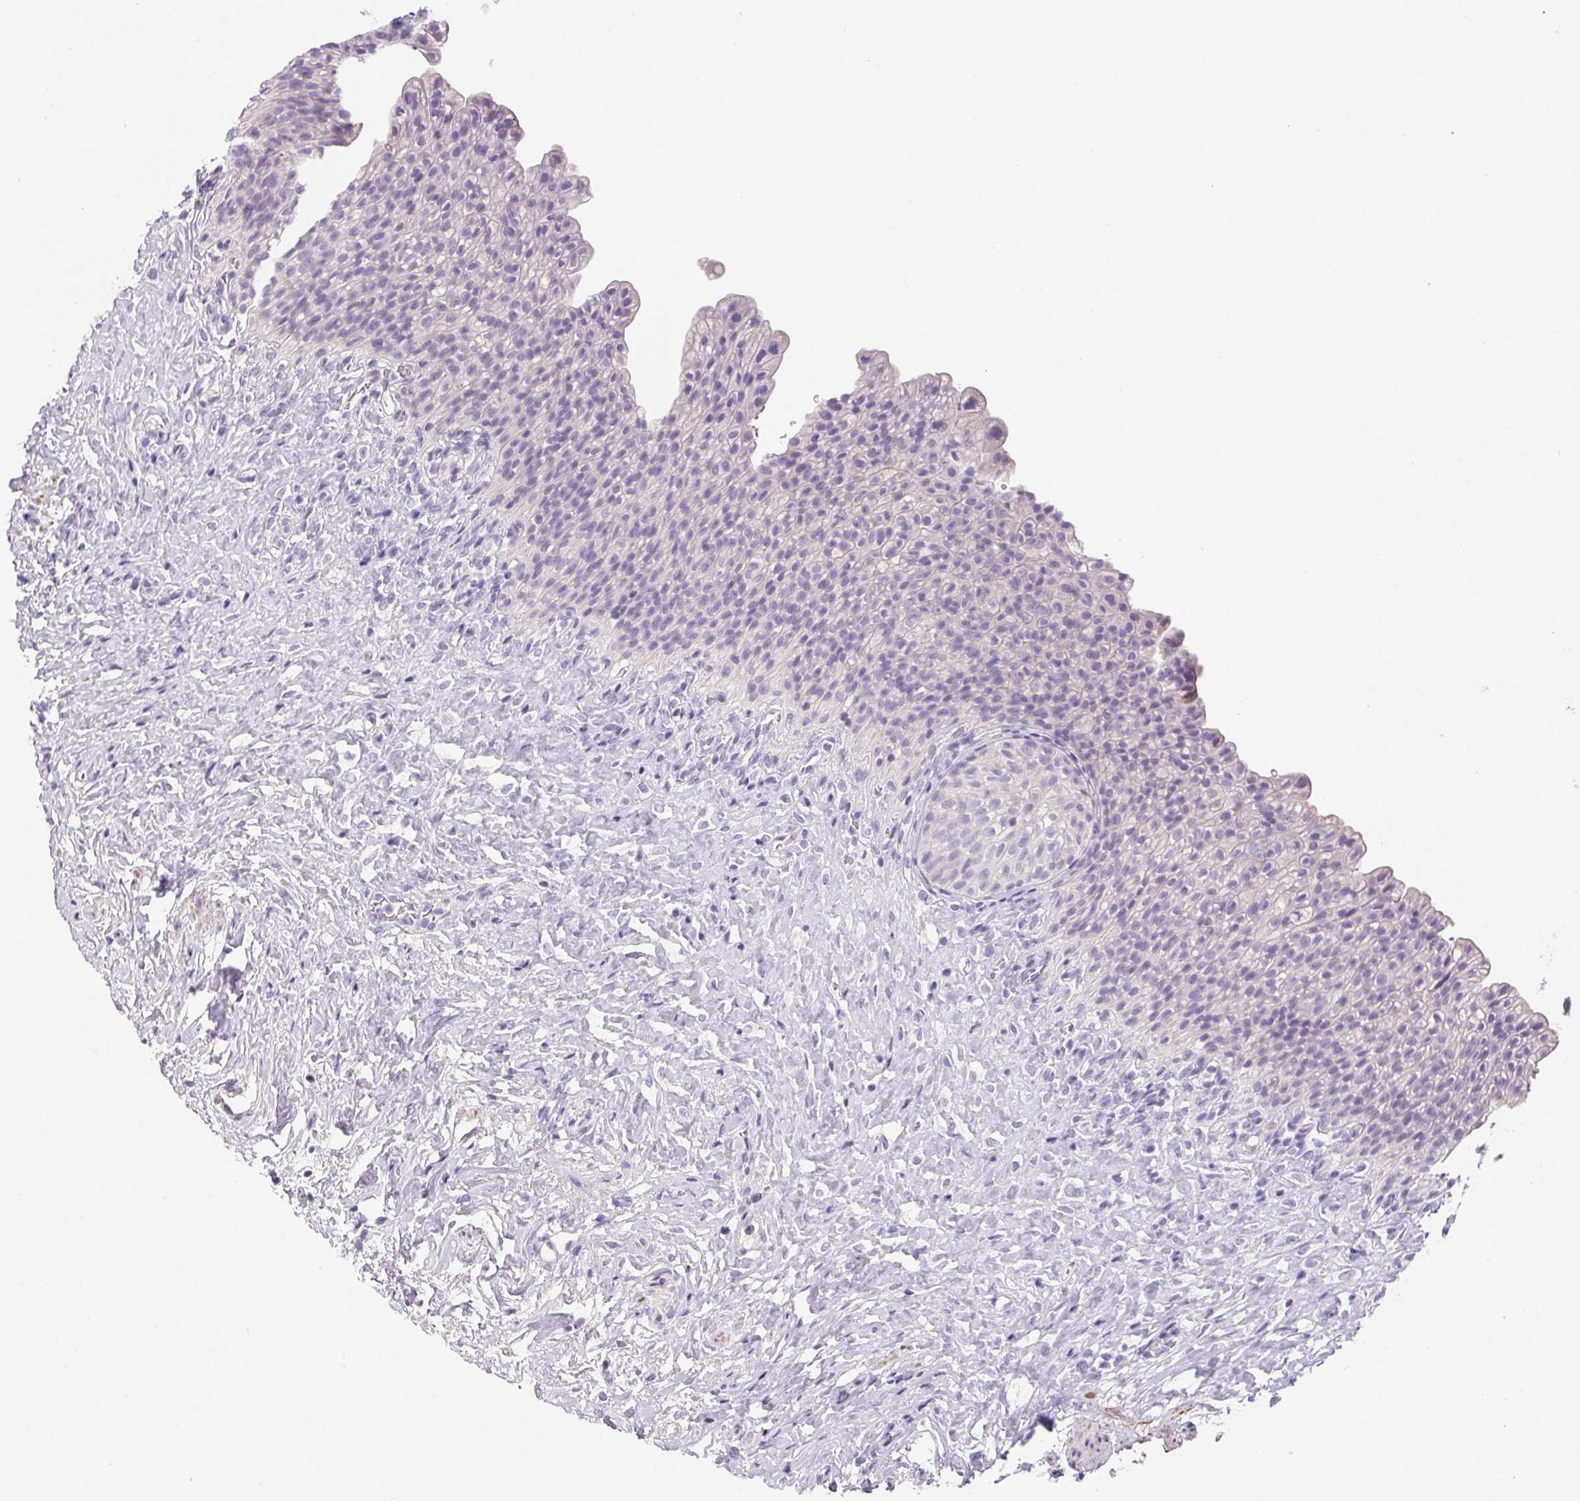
{"staining": {"intensity": "negative", "quantity": "none", "location": "none"}, "tissue": "urinary bladder", "cell_type": "Urothelial cells", "image_type": "normal", "snomed": [{"axis": "morphology", "description": "Normal tissue, NOS"}, {"axis": "topography", "description": "Urinary bladder"}, {"axis": "topography", "description": "Prostate"}], "caption": "Human urinary bladder stained for a protein using immunohistochemistry (IHC) shows no positivity in urothelial cells.", "gene": "ARHGAP11B", "patient": {"sex": "male", "age": 76}}